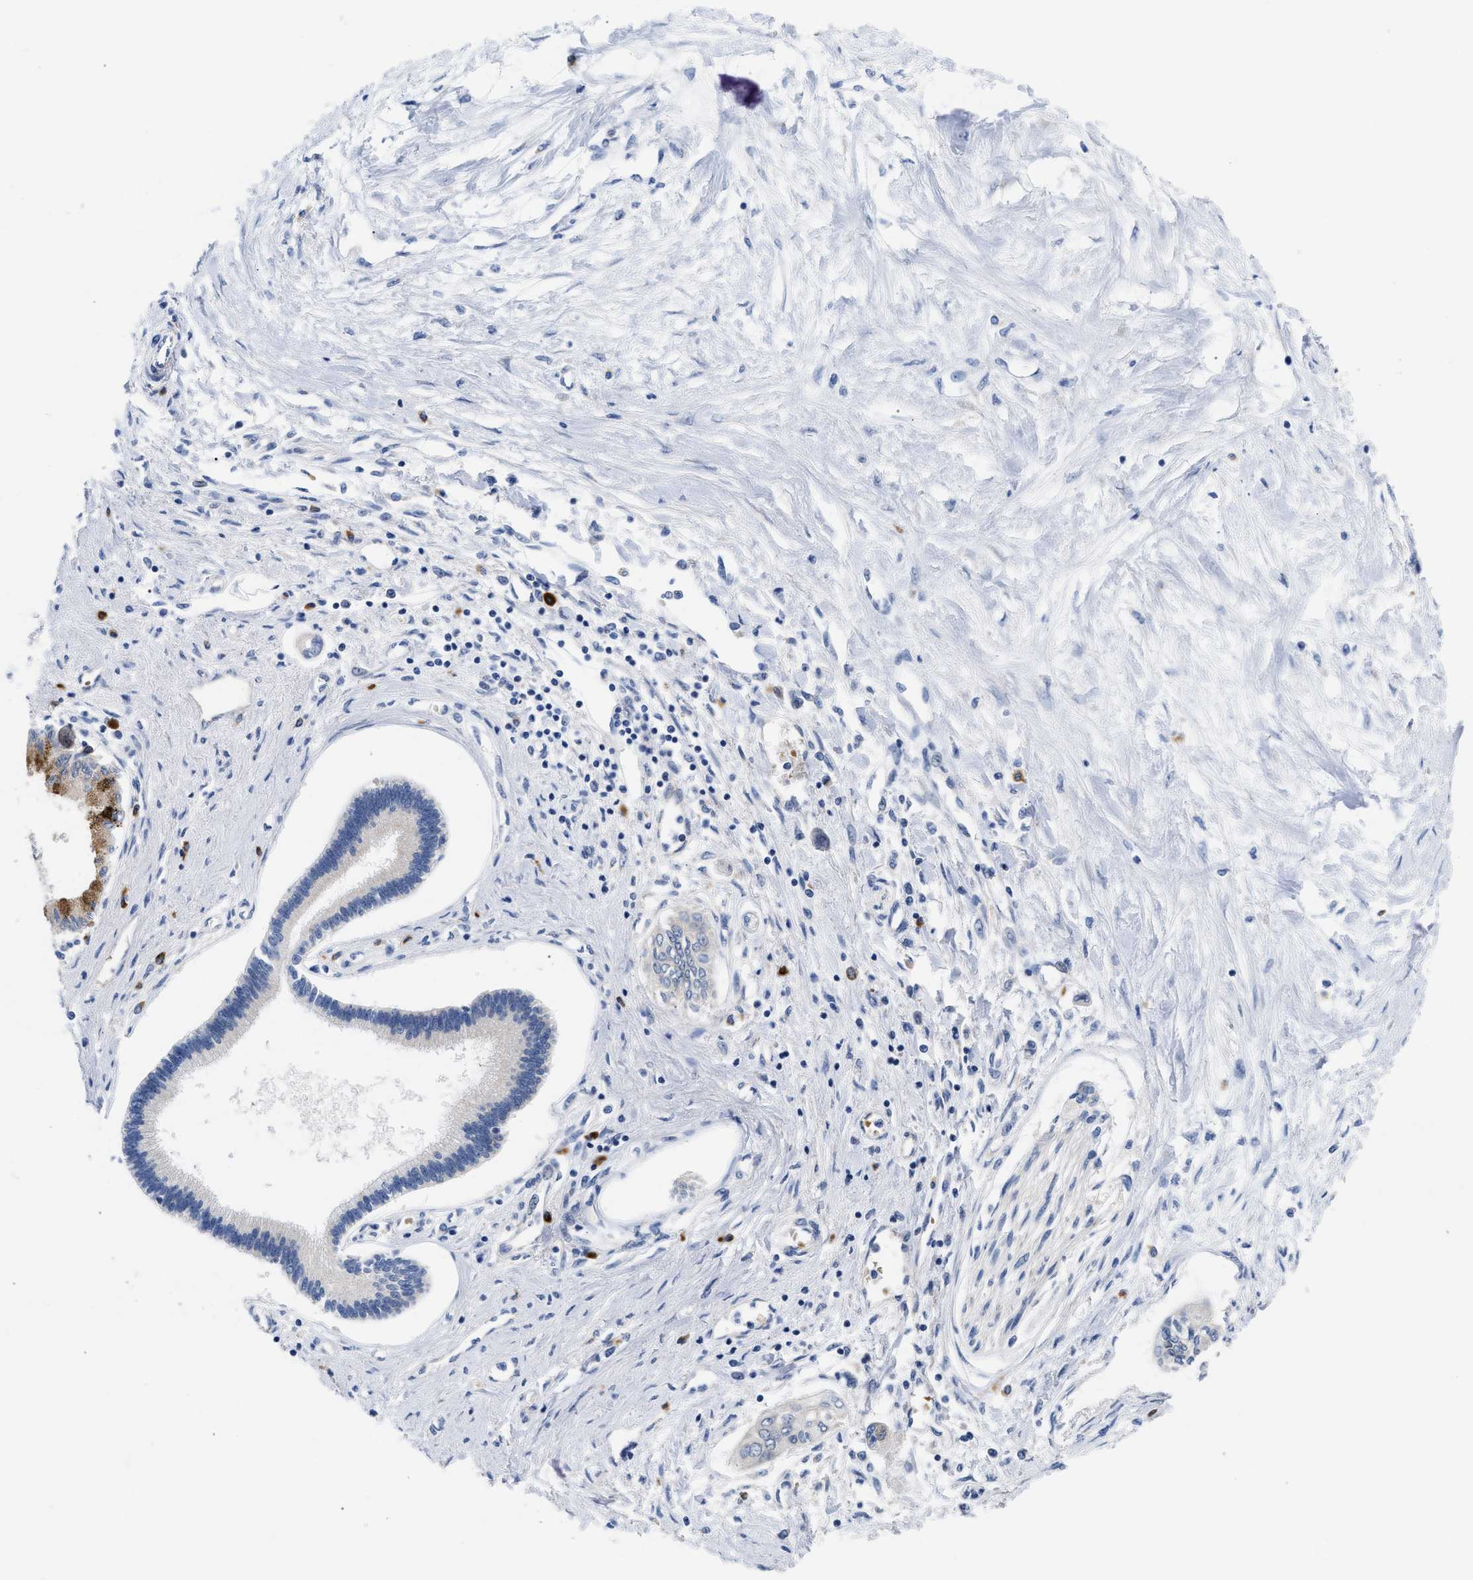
{"staining": {"intensity": "moderate", "quantity": "<25%", "location": "cytoplasmic/membranous"}, "tissue": "pancreatic cancer", "cell_type": "Tumor cells", "image_type": "cancer", "snomed": [{"axis": "morphology", "description": "Adenocarcinoma, NOS"}, {"axis": "topography", "description": "Pancreas"}], "caption": "Pancreatic adenocarcinoma stained with DAB immunohistochemistry exhibits low levels of moderate cytoplasmic/membranous expression in about <25% of tumor cells.", "gene": "RINT1", "patient": {"sex": "female", "age": 77}}